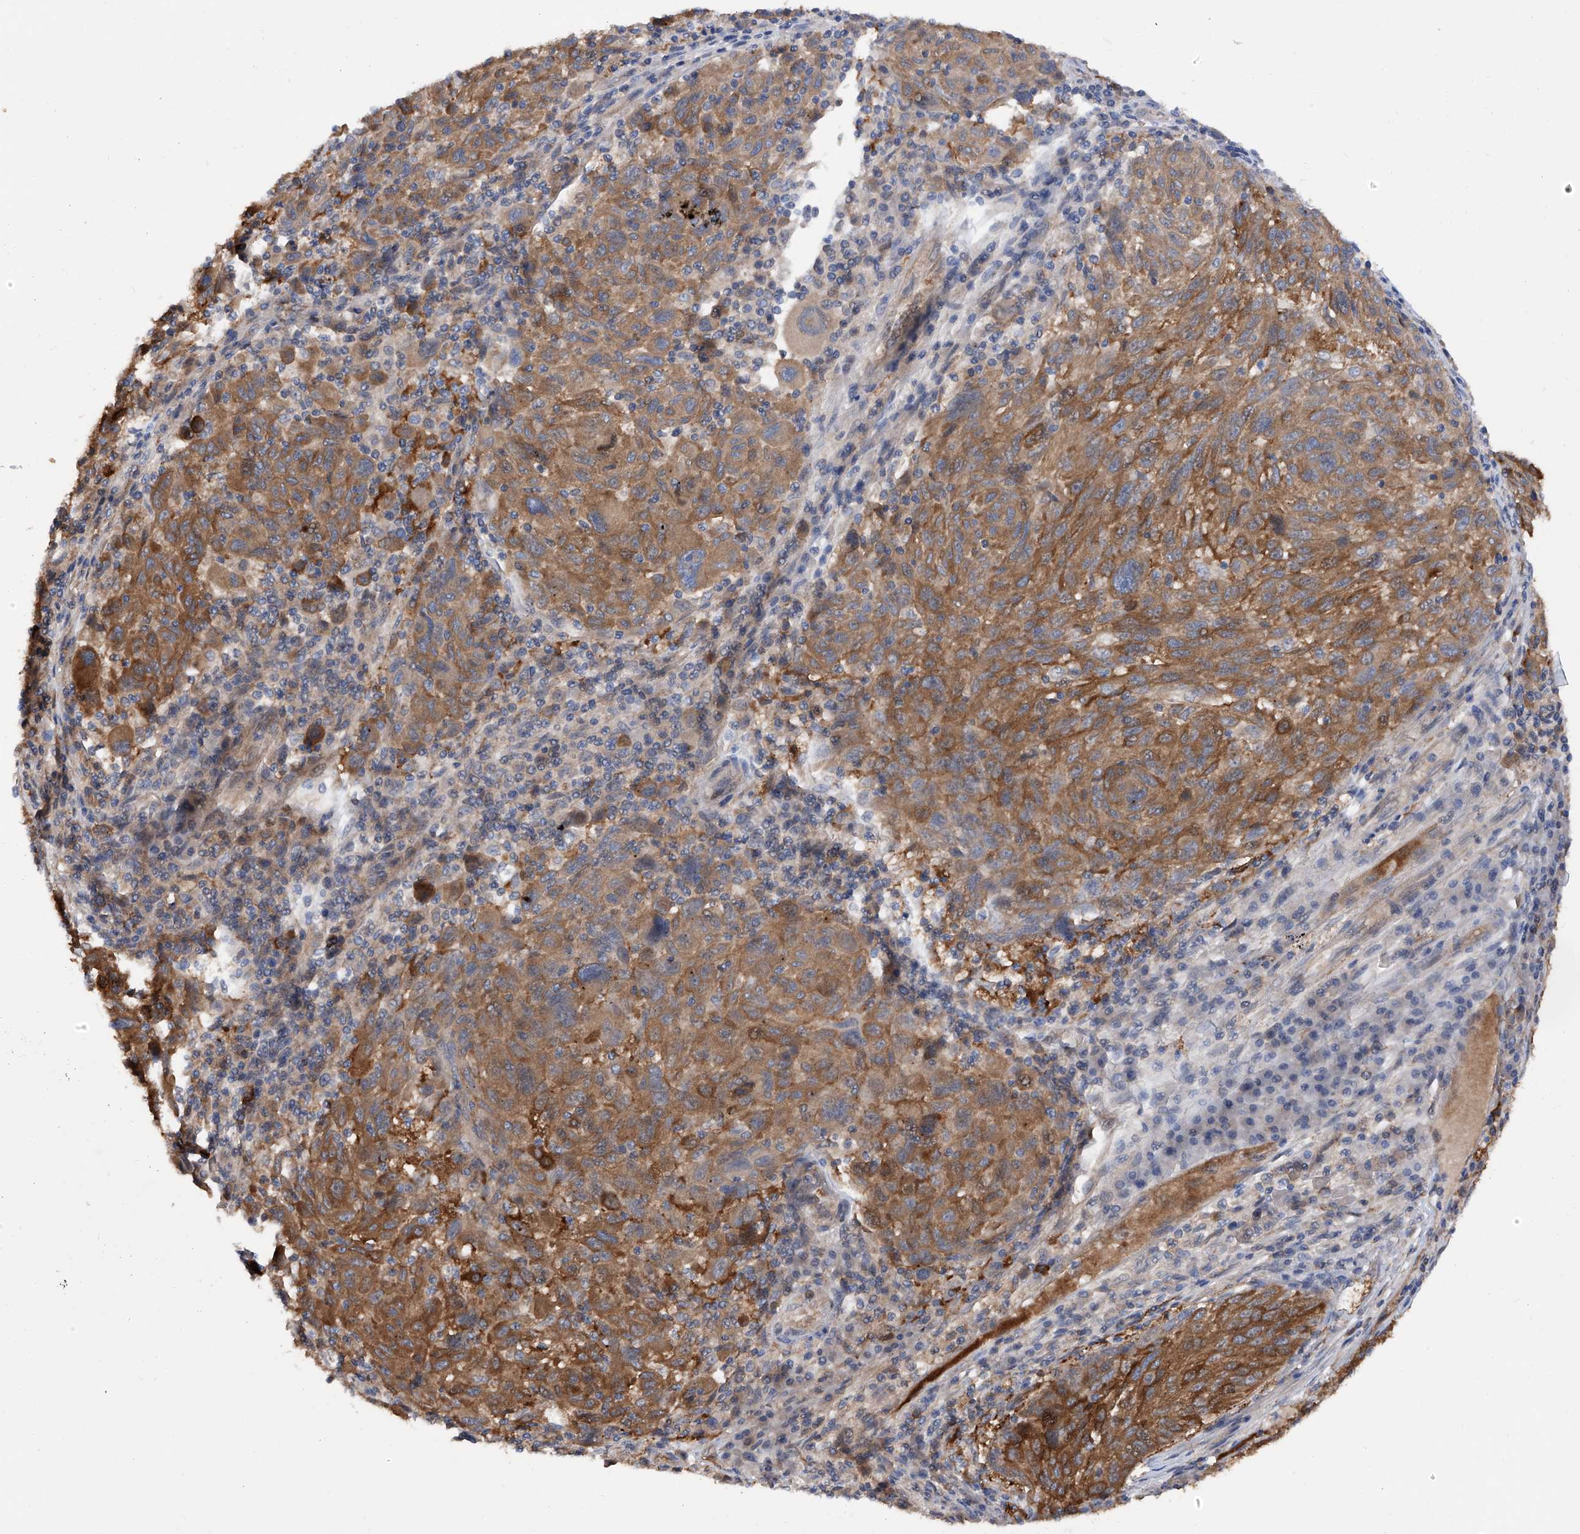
{"staining": {"intensity": "moderate", "quantity": ">75%", "location": "cytoplasmic/membranous"}, "tissue": "melanoma", "cell_type": "Tumor cells", "image_type": "cancer", "snomed": [{"axis": "morphology", "description": "Malignant melanoma, NOS"}, {"axis": "topography", "description": "Skin"}], "caption": "A micrograph showing moderate cytoplasmic/membranous staining in about >75% of tumor cells in melanoma, as visualized by brown immunohistochemical staining.", "gene": "NUDT17", "patient": {"sex": "male", "age": 53}}